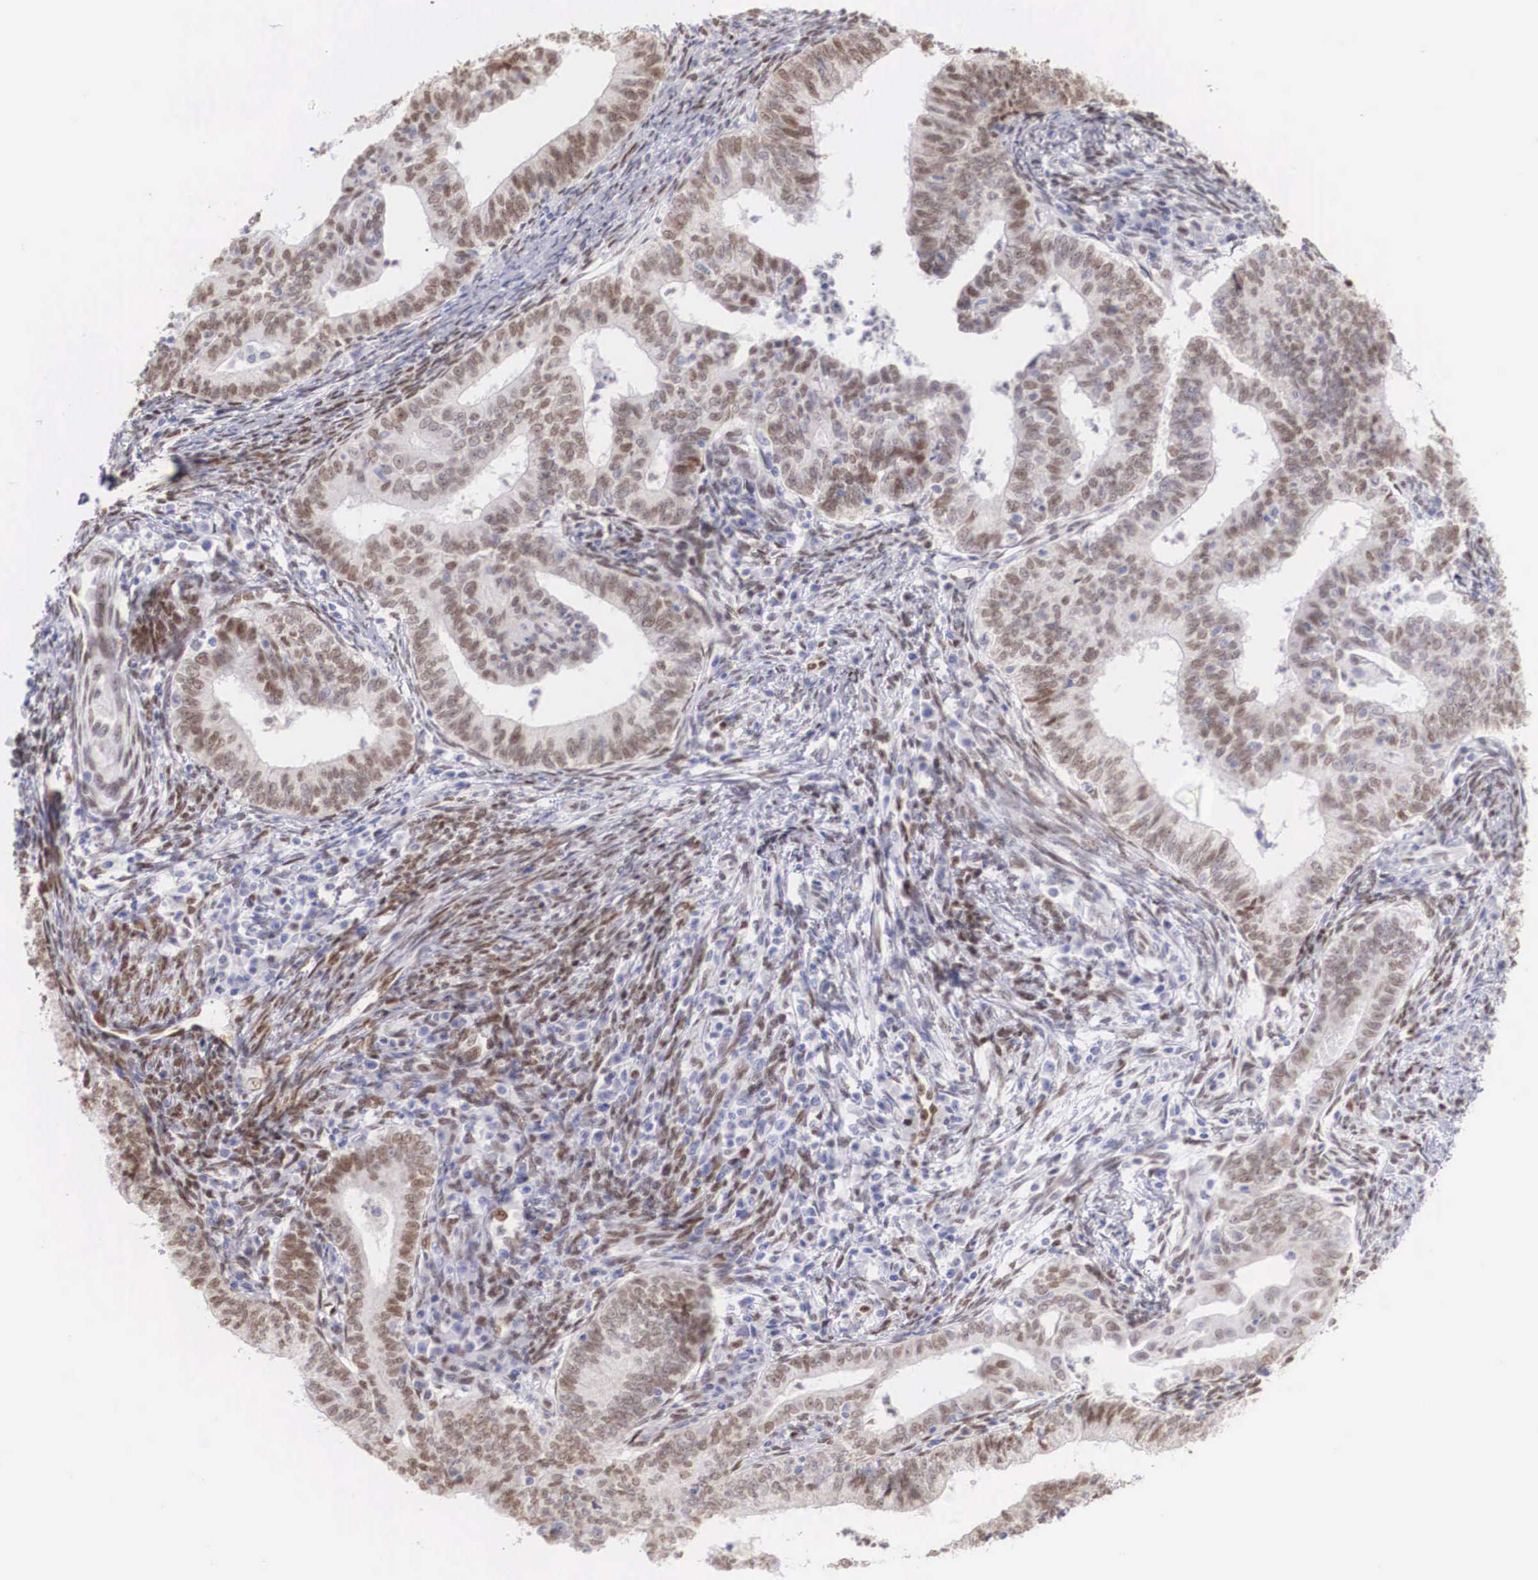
{"staining": {"intensity": "moderate", "quantity": "25%-75%", "location": "nuclear"}, "tissue": "endometrial cancer", "cell_type": "Tumor cells", "image_type": "cancer", "snomed": [{"axis": "morphology", "description": "Adenocarcinoma, NOS"}, {"axis": "topography", "description": "Endometrium"}], "caption": "Immunohistochemistry staining of endometrial adenocarcinoma, which exhibits medium levels of moderate nuclear positivity in about 25%-75% of tumor cells indicating moderate nuclear protein expression. The staining was performed using DAB (3,3'-diaminobenzidine) (brown) for protein detection and nuclei were counterstained in hematoxylin (blue).", "gene": "HMGN5", "patient": {"sex": "female", "age": 66}}